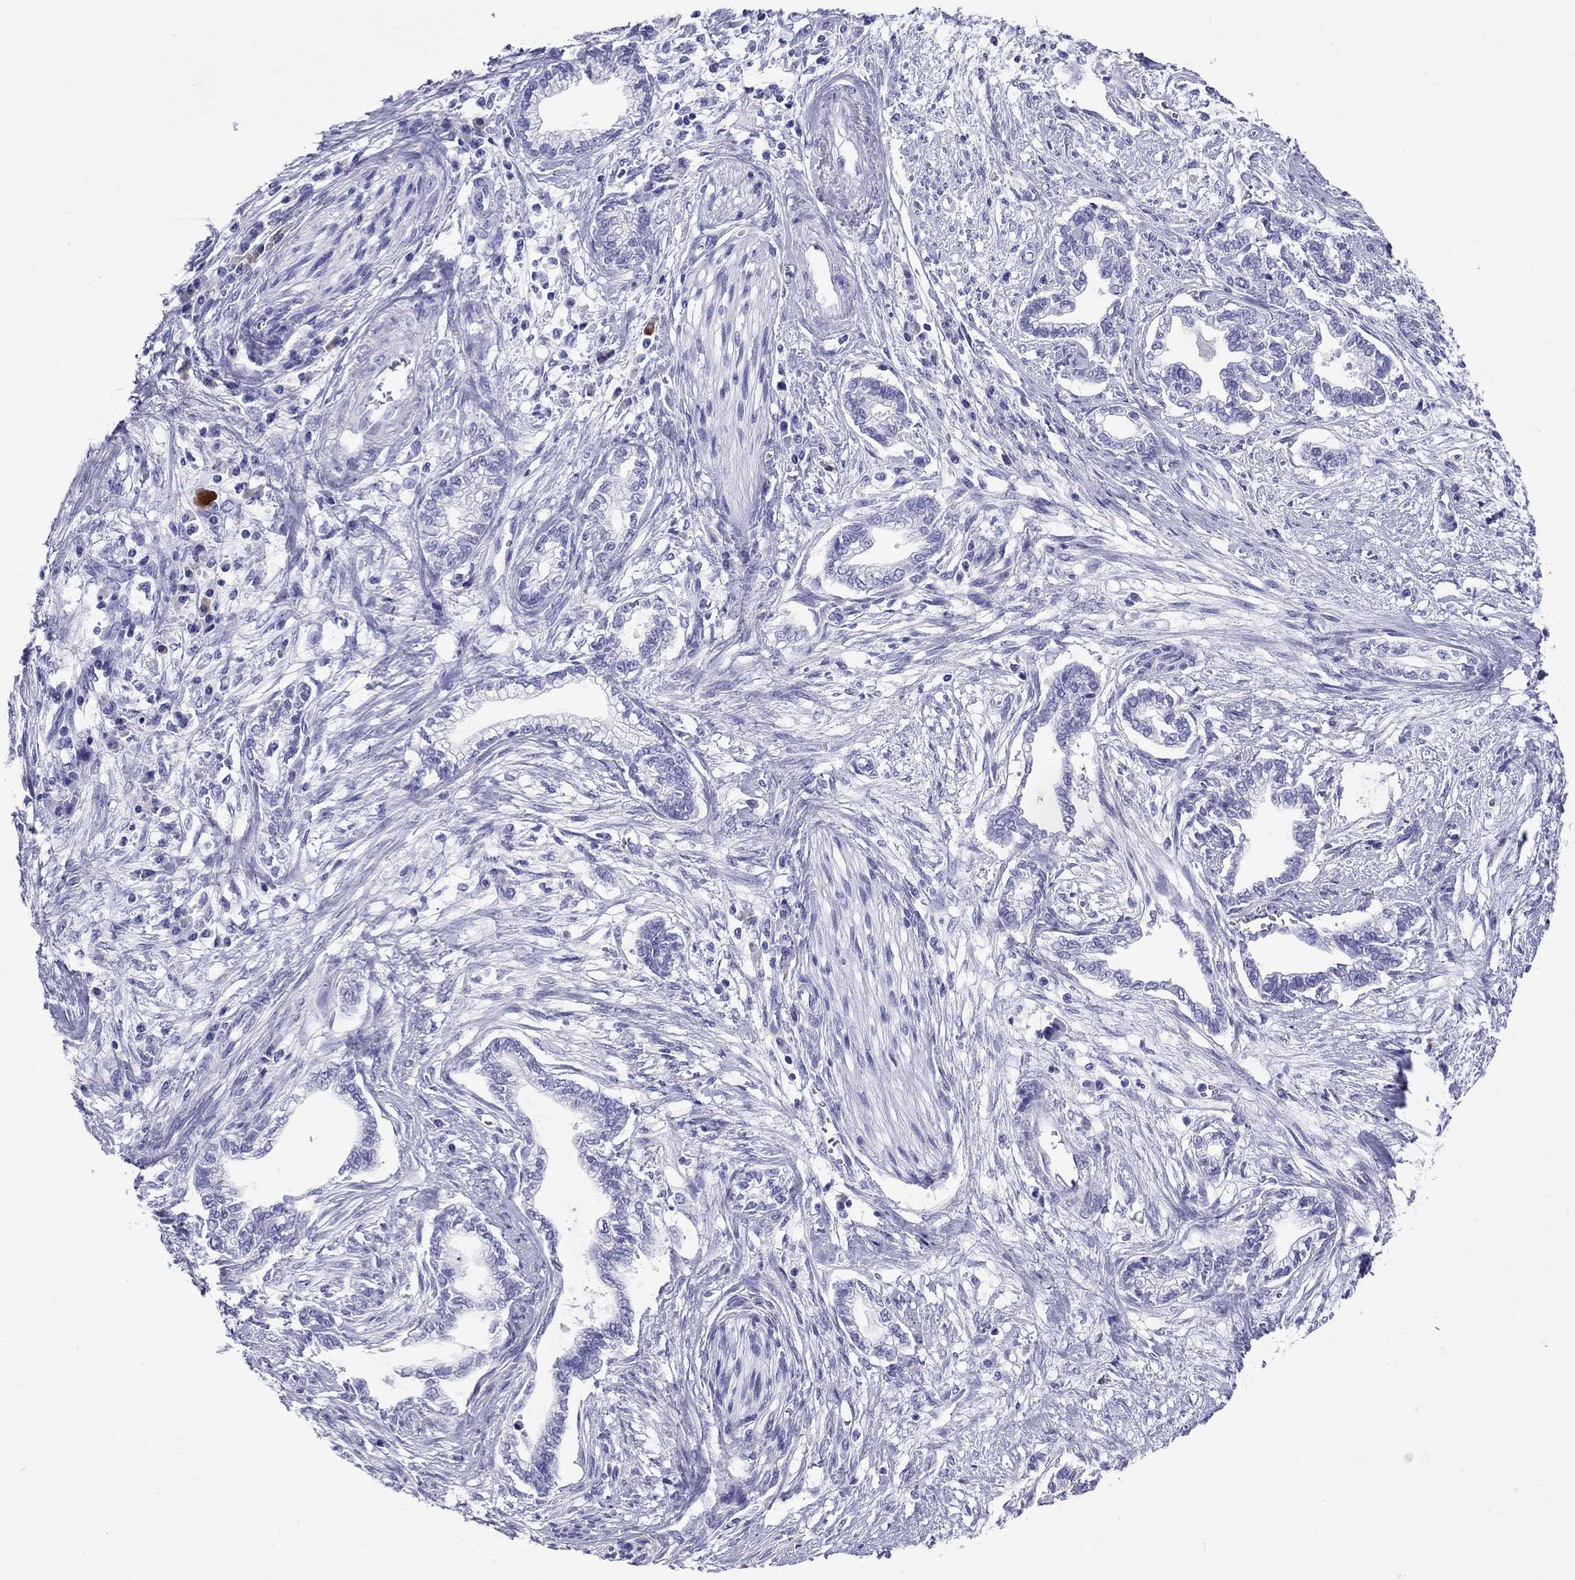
{"staining": {"intensity": "negative", "quantity": "none", "location": "none"}, "tissue": "cervical cancer", "cell_type": "Tumor cells", "image_type": "cancer", "snomed": [{"axis": "morphology", "description": "Adenocarcinoma, NOS"}, {"axis": "topography", "description": "Cervix"}], "caption": "Immunohistochemical staining of cervical cancer (adenocarcinoma) shows no significant staining in tumor cells.", "gene": "GRIA2", "patient": {"sex": "female", "age": 62}}